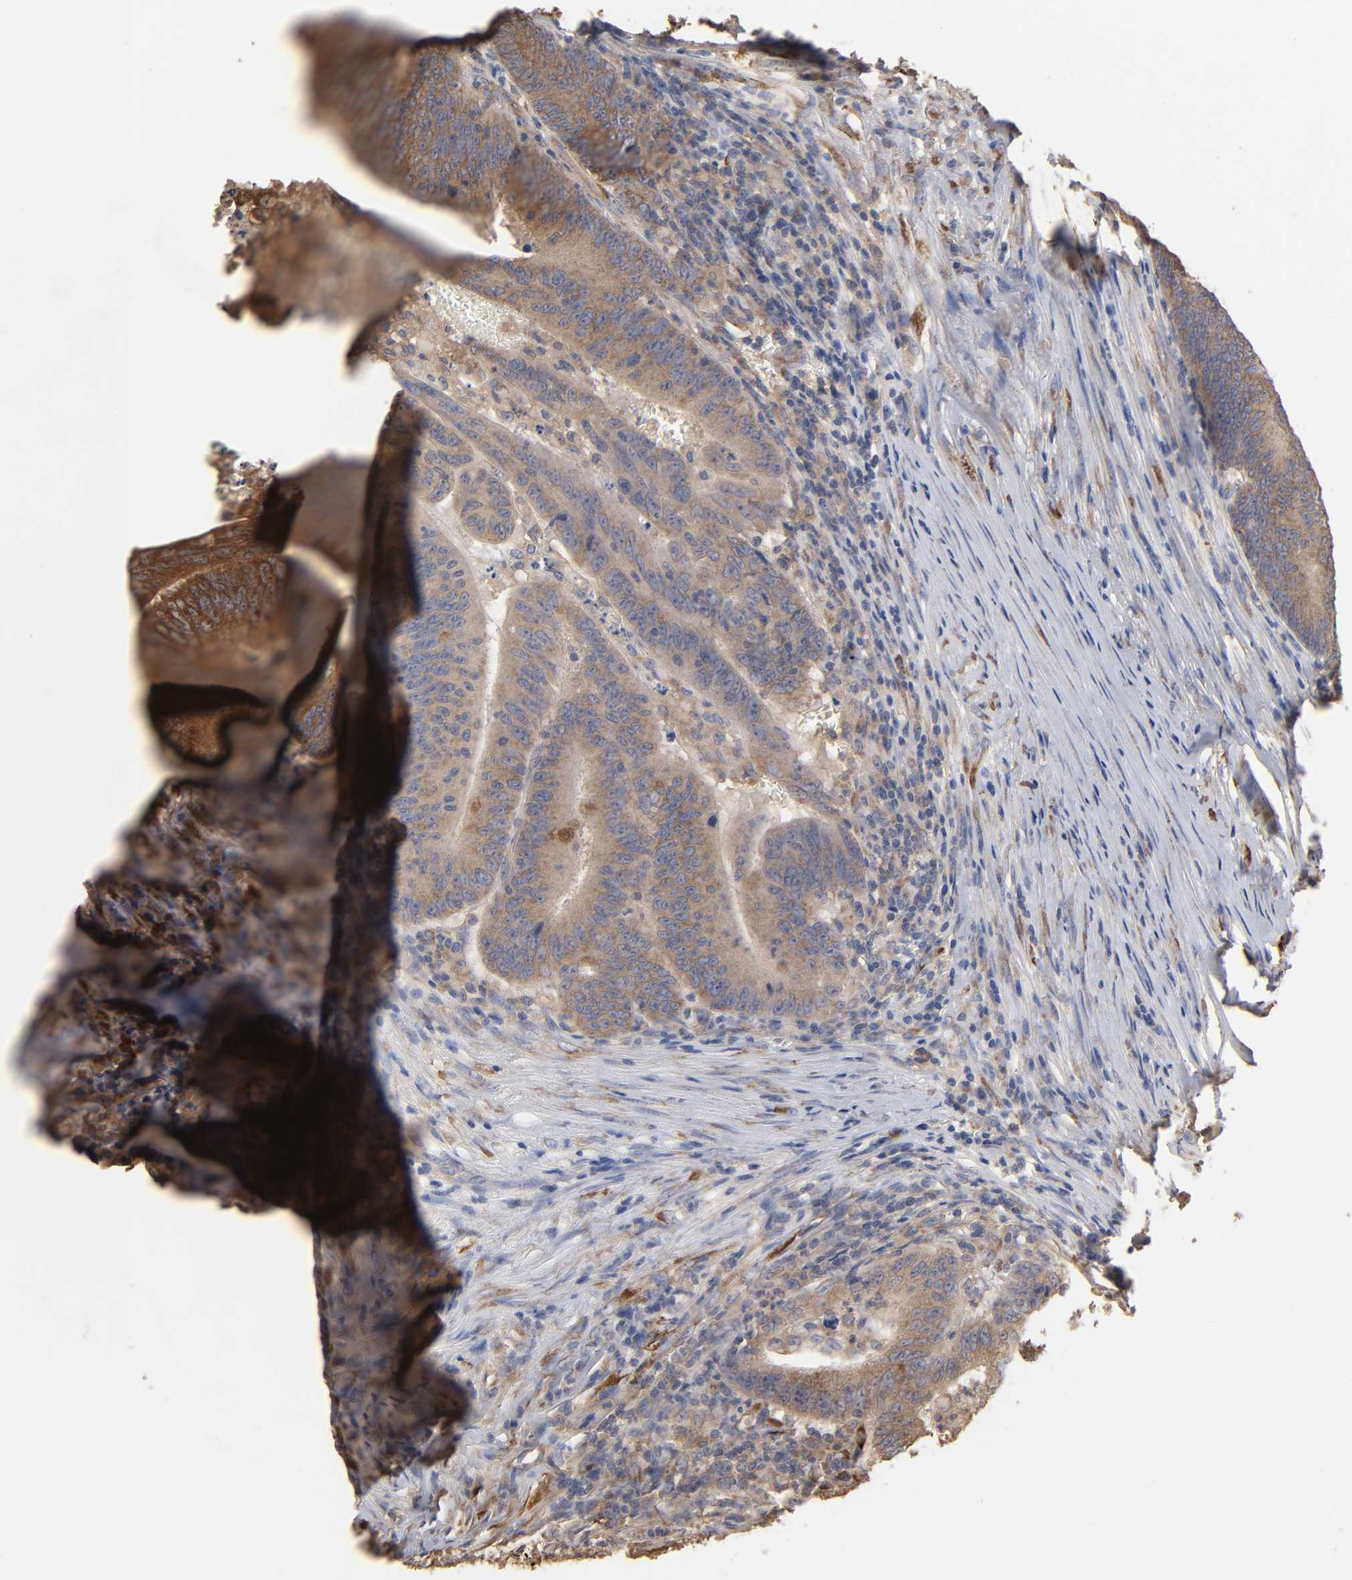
{"staining": {"intensity": "moderate", "quantity": ">75%", "location": "cytoplasmic/membranous"}, "tissue": "colorectal cancer", "cell_type": "Tumor cells", "image_type": "cancer", "snomed": [{"axis": "morphology", "description": "Adenocarcinoma, NOS"}, {"axis": "topography", "description": "Colon"}], "caption": "Tumor cells reveal medium levels of moderate cytoplasmic/membranous staining in about >75% of cells in human colorectal cancer.", "gene": "EIF4G2", "patient": {"sex": "male", "age": 45}}